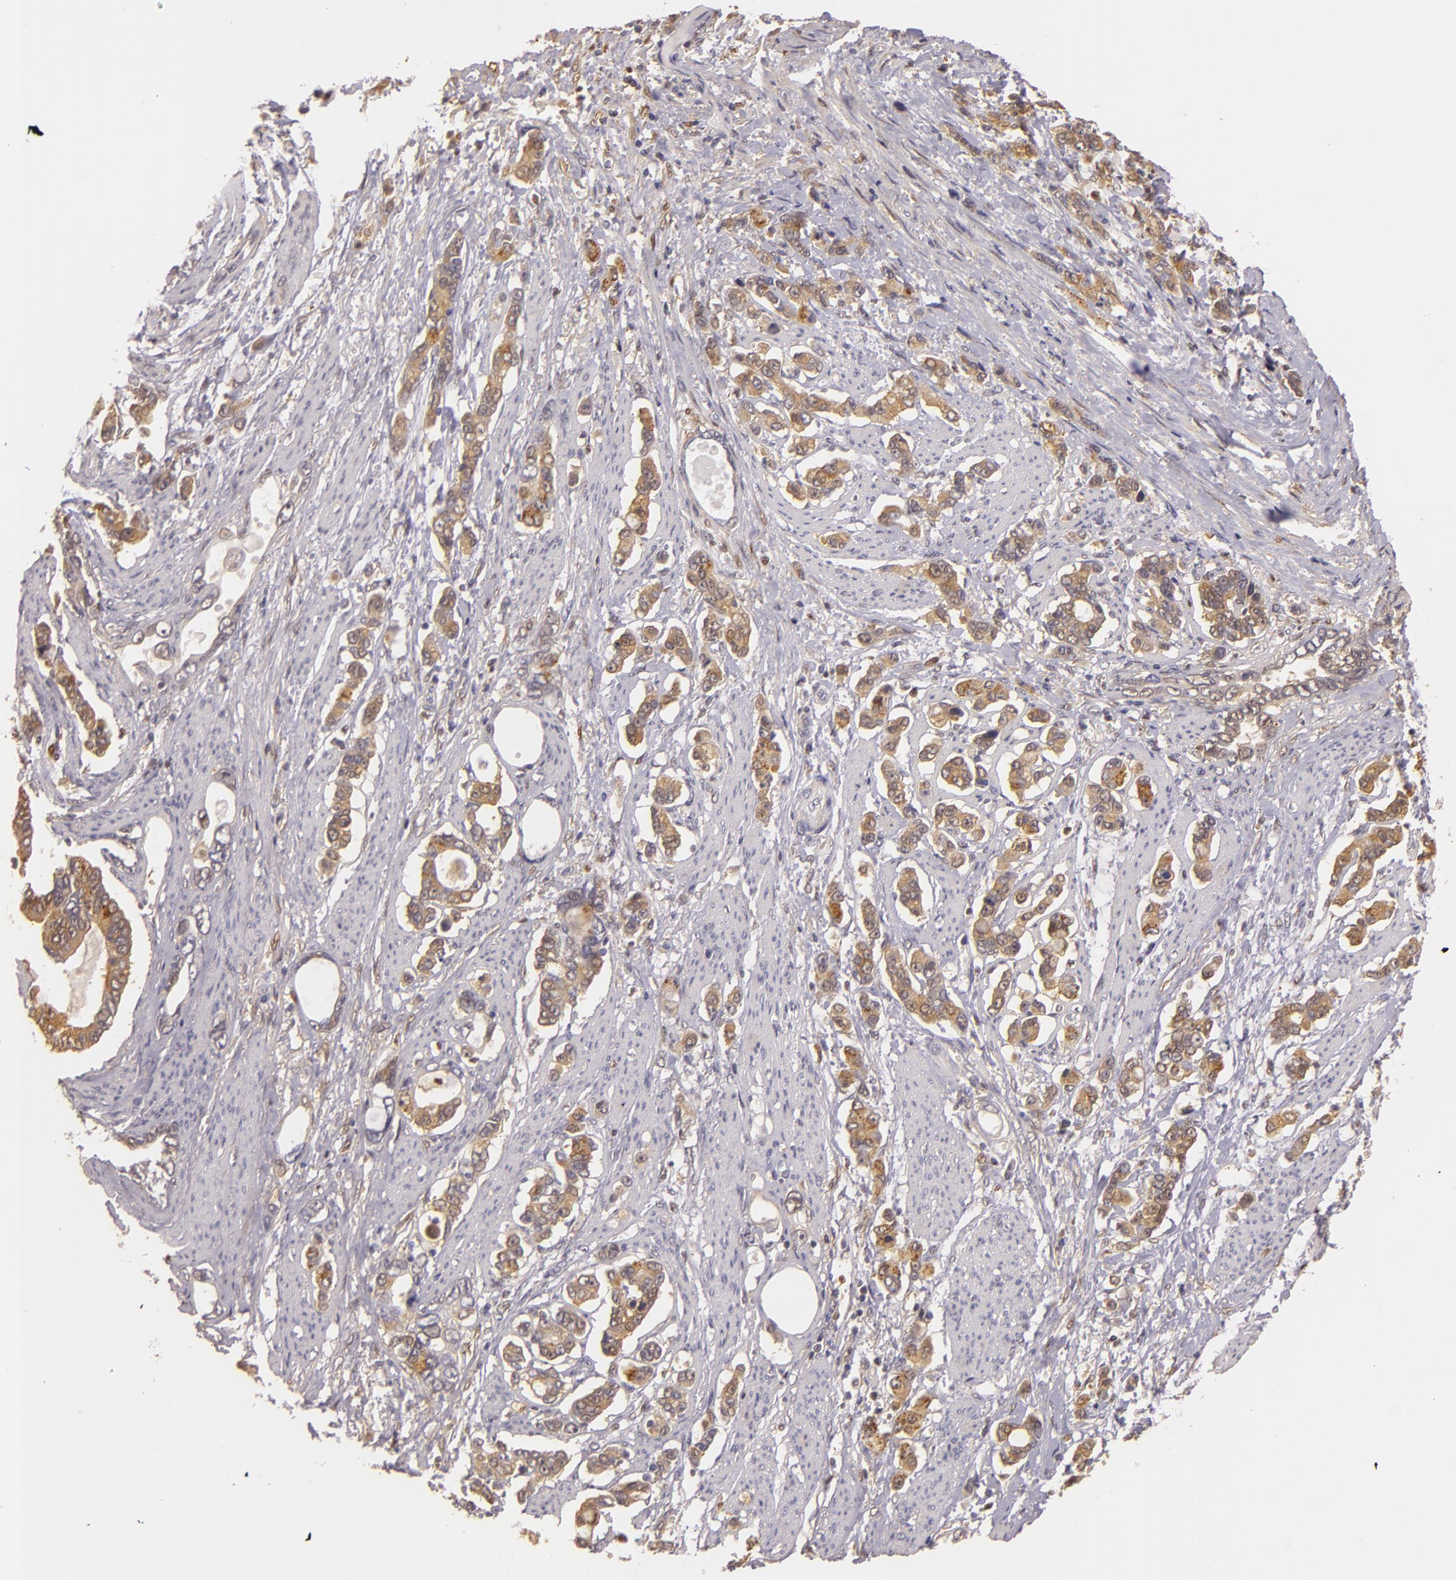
{"staining": {"intensity": "moderate", "quantity": ">75%", "location": "cytoplasmic/membranous"}, "tissue": "stomach cancer", "cell_type": "Tumor cells", "image_type": "cancer", "snomed": [{"axis": "morphology", "description": "Adenocarcinoma, NOS"}, {"axis": "topography", "description": "Stomach"}], "caption": "Immunohistochemical staining of stomach adenocarcinoma reveals moderate cytoplasmic/membranous protein positivity in about >75% of tumor cells.", "gene": "TOM1", "patient": {"sex": "male", "age": 78}}